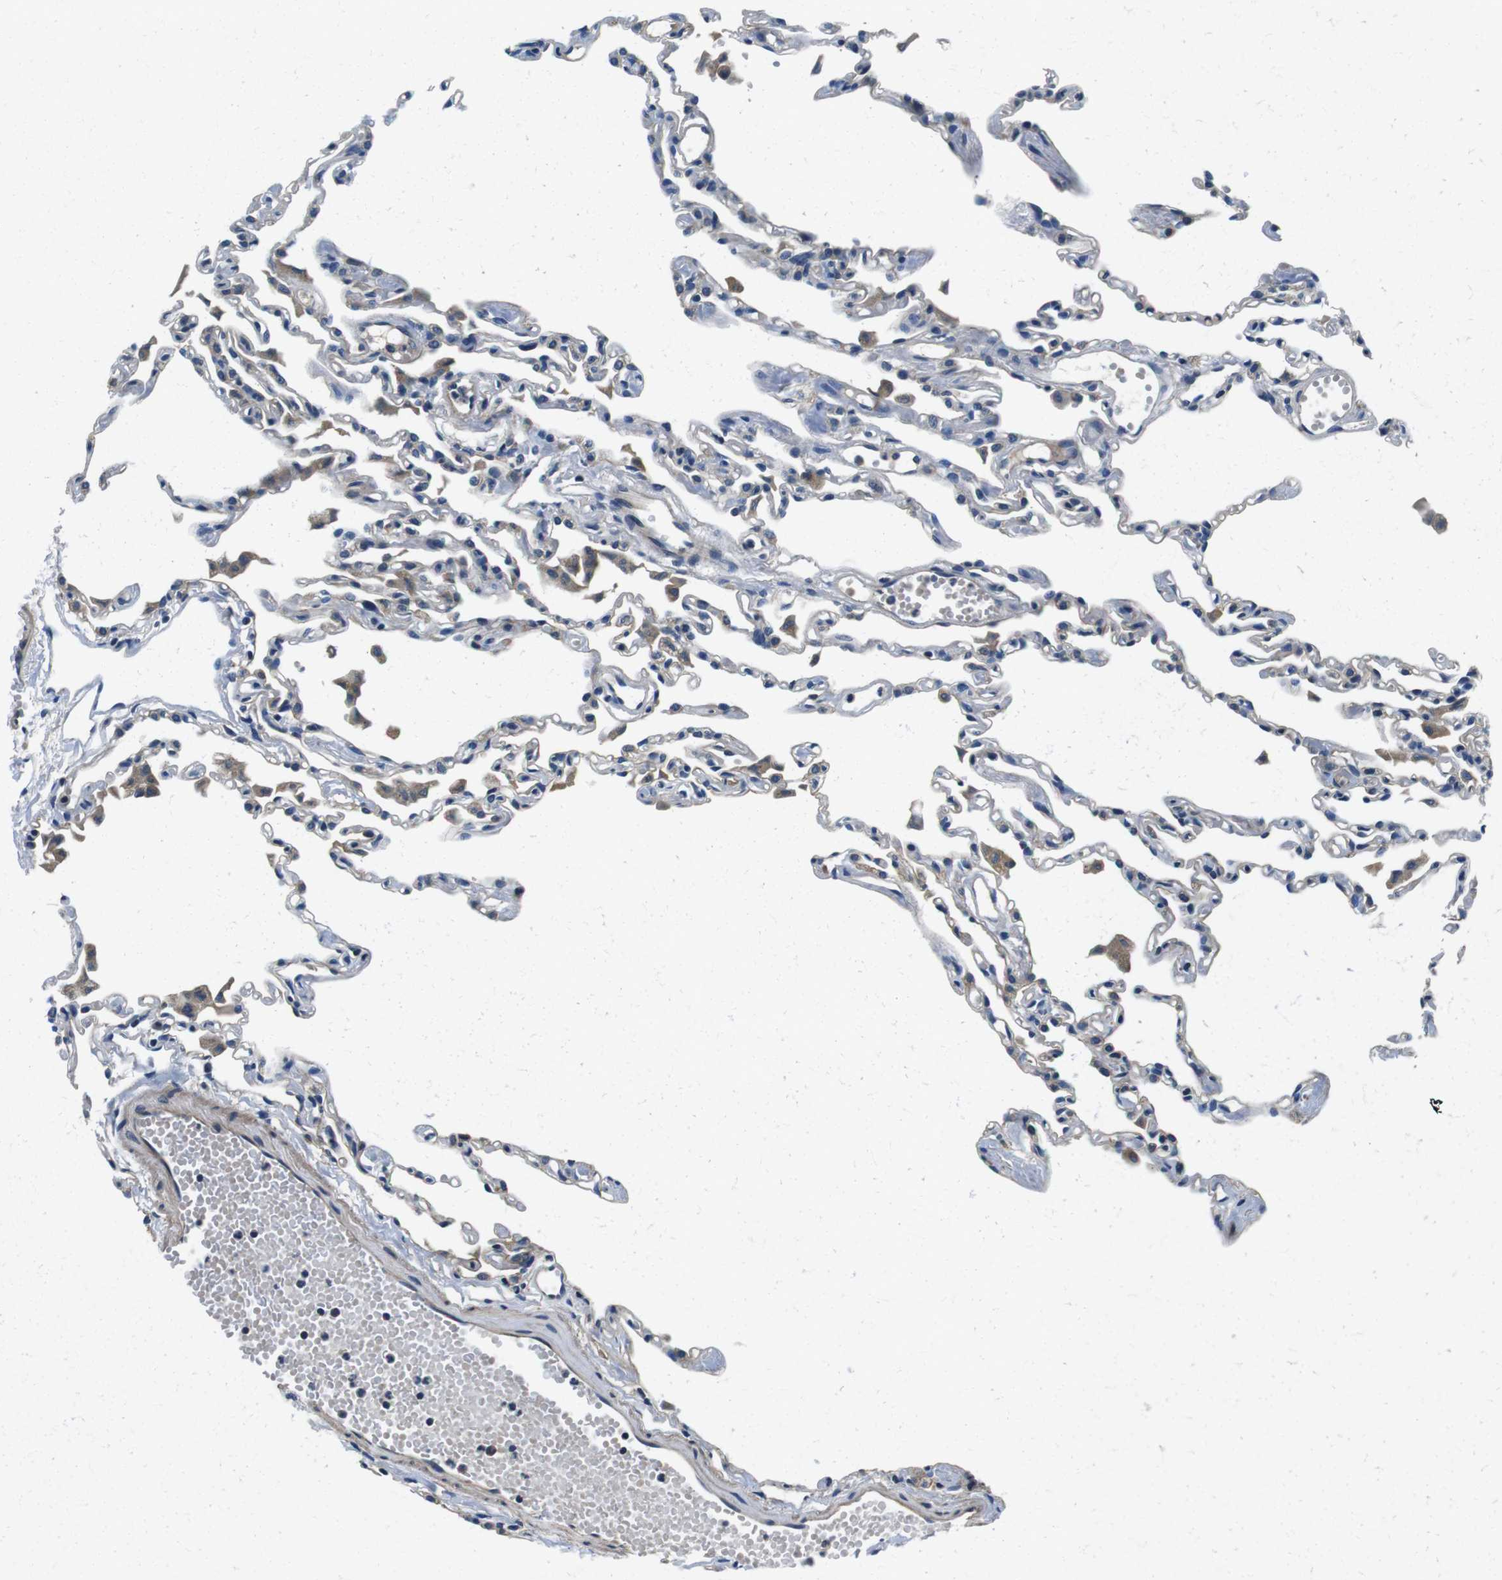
{"staining": {"intensity": "negative", "quantity": "none", "location": "none"}, "tissue": "lung", "cell_type": "Alveolar cells", "image_type": "normal", "snomed": [{"axis": "morphology", "description": "Normal tissue, NOS"}, {"axis": "topography", "description": "Lung"}], "caption": "The photomicrograph displays no significant positivity in alveolar cells of lung.", "gene": "DTNA", "patient": {"sex": "female", "age": 49}}